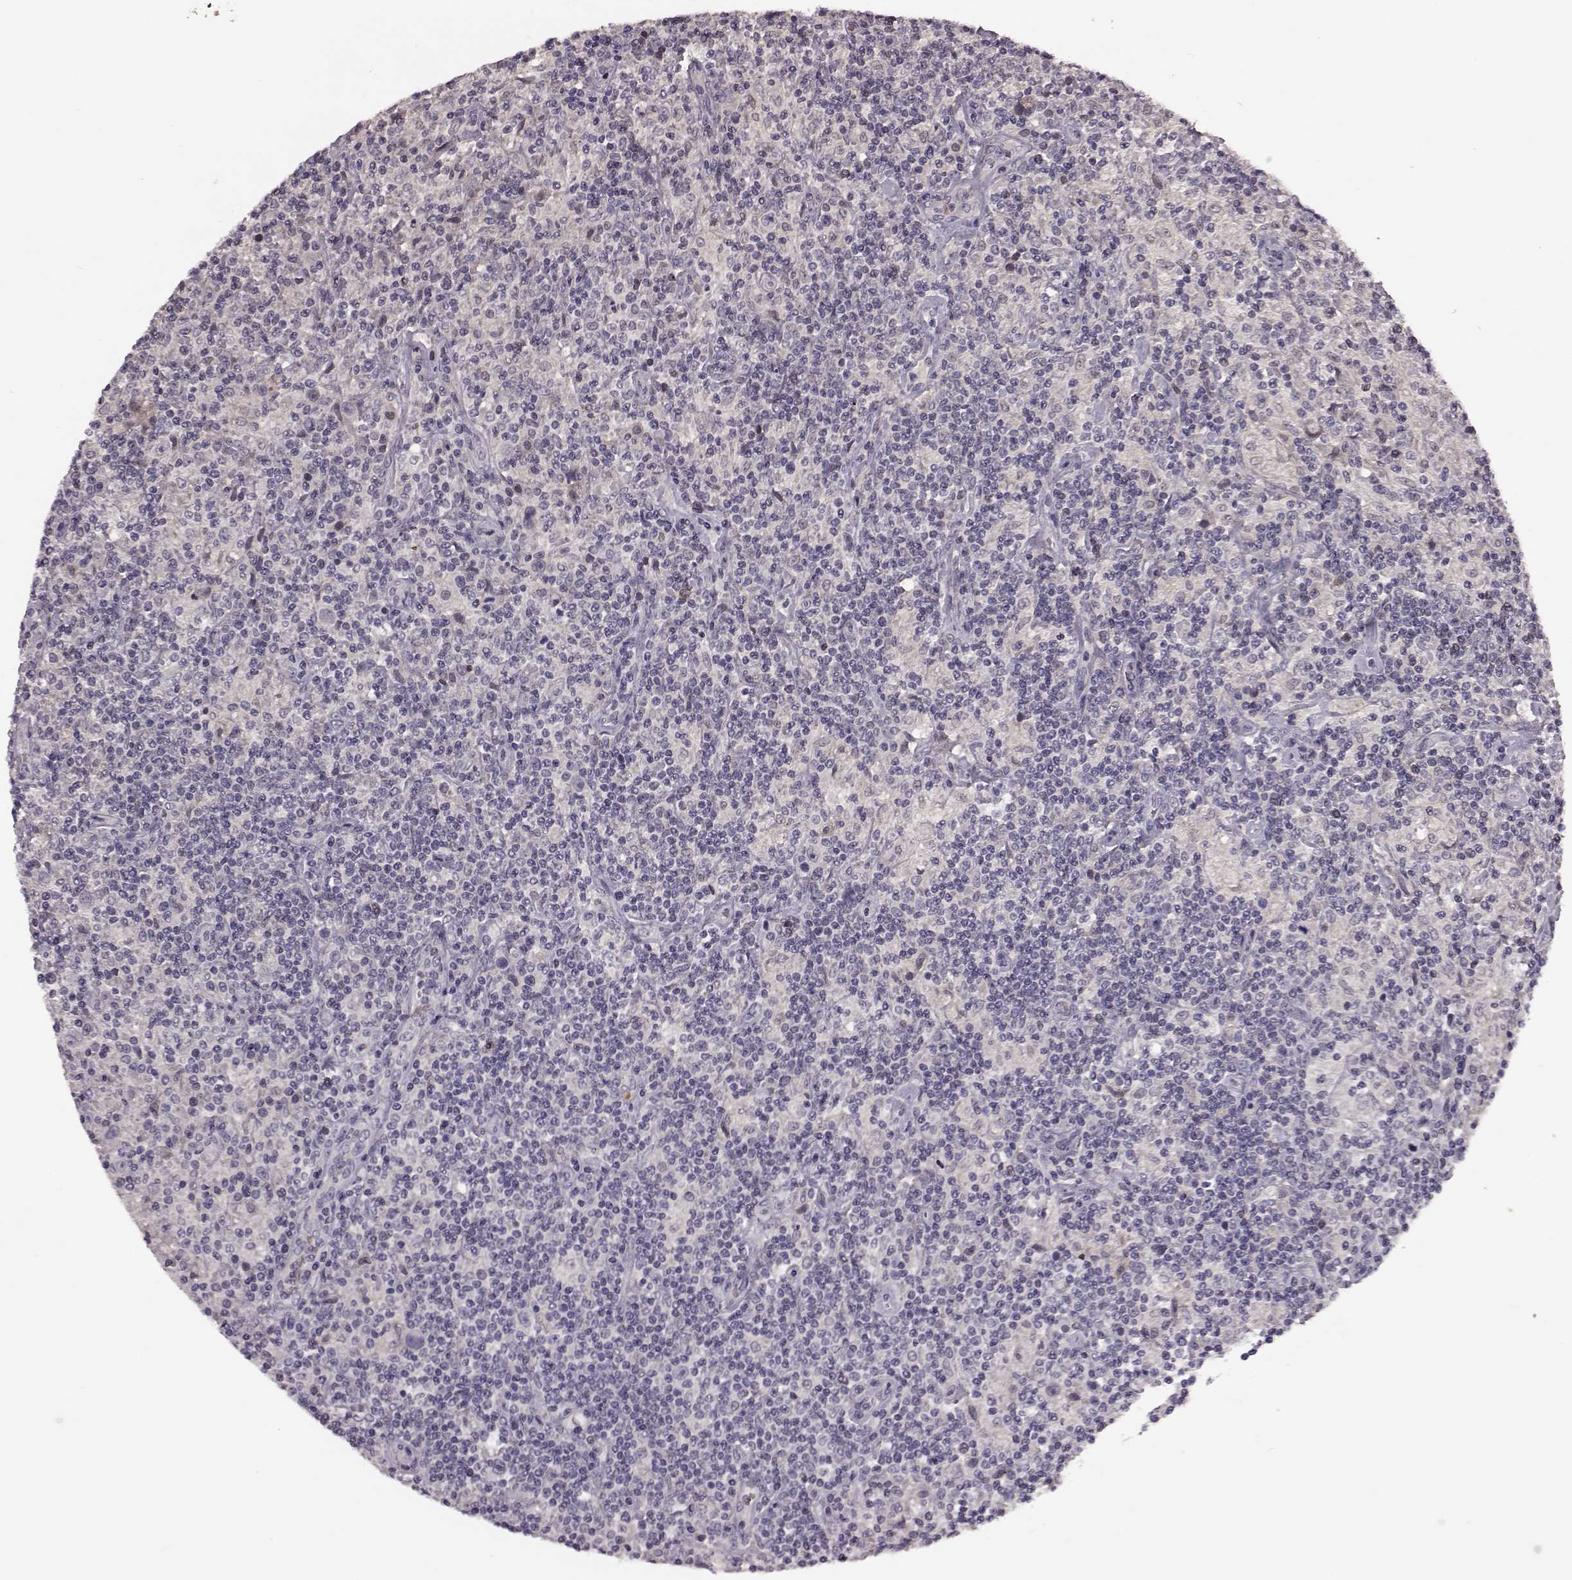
{"staining": {"intensity": "negative", "quantity": "none", "location": "none"}, "tissue": "lymphoma", "cell_type": "Tumor cells", "image_type": "cancer", "snomed": [{"axis": "morphology", "description": "Hodgkin's disease, NOS"}, {"axis": "topography", "description": "Lymph node"}], "caption": "An image of Hodgkin's disease stained for a protein shows no brown staining in tumor cells.", "gene": "NRL", "patient": {"sex": "male", "age": 70}}